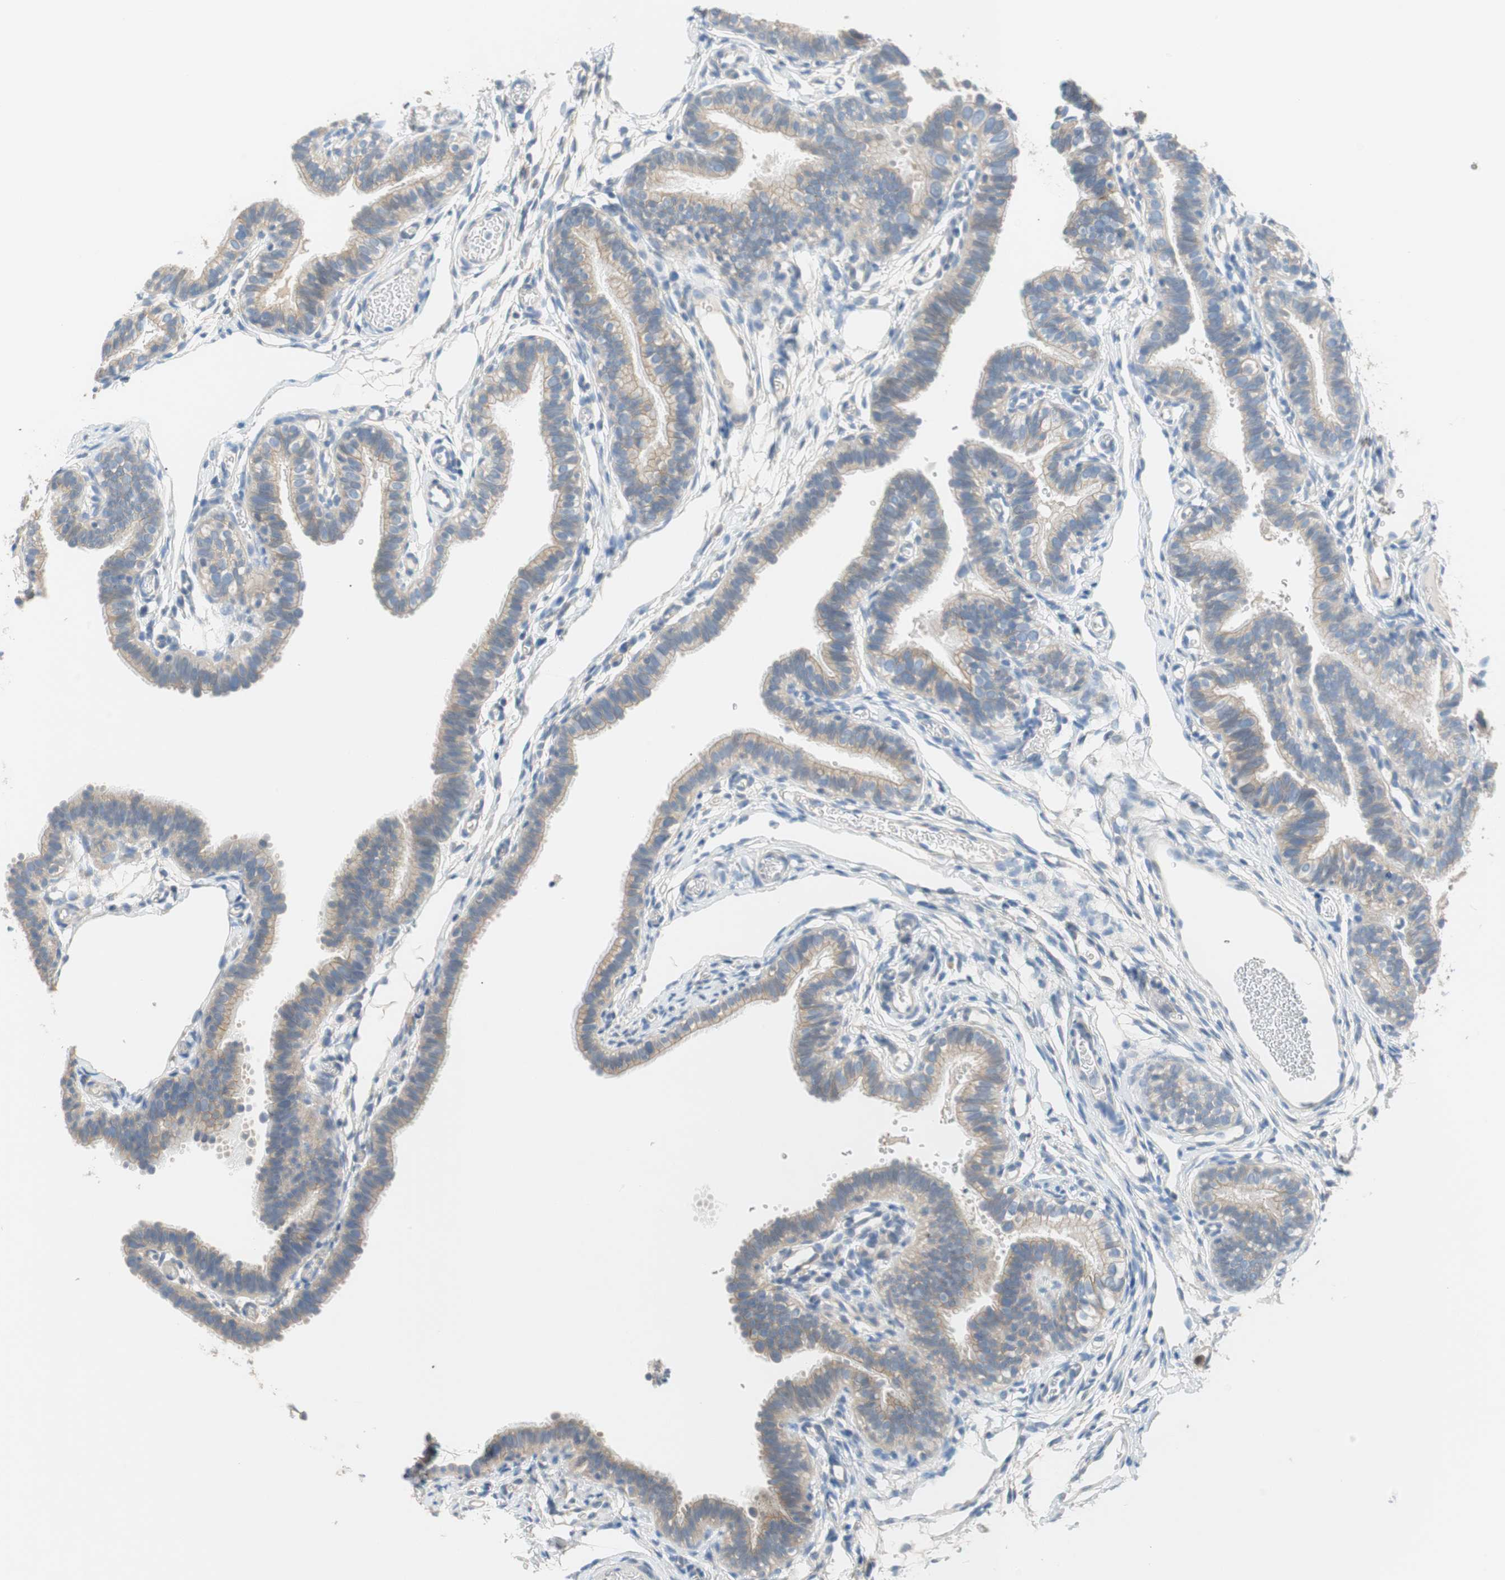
{"staining": {"intensity": "weak", "quantity": "25%-75%", "location": "cytoplasmic/membranous"}, "tissue": "fallopian tube", "cell_type": "Glandular cells", "image_type": "normal", "snomed": [{"axis": "morphology", "description": "Normal tissue, NOS"}, {"axis": "topography", "description": "Fallopian tube"}, {"axis": "topography", "description": "Placenta"}], "caption": "The histopathology image reveals staining of normal fallopian tube, revealing weak cytoplasmic/membranous protein positivity (brown color) within glandular cells.", "gene": "GLUL", "patient": {"sex": "female", "age": 34}}